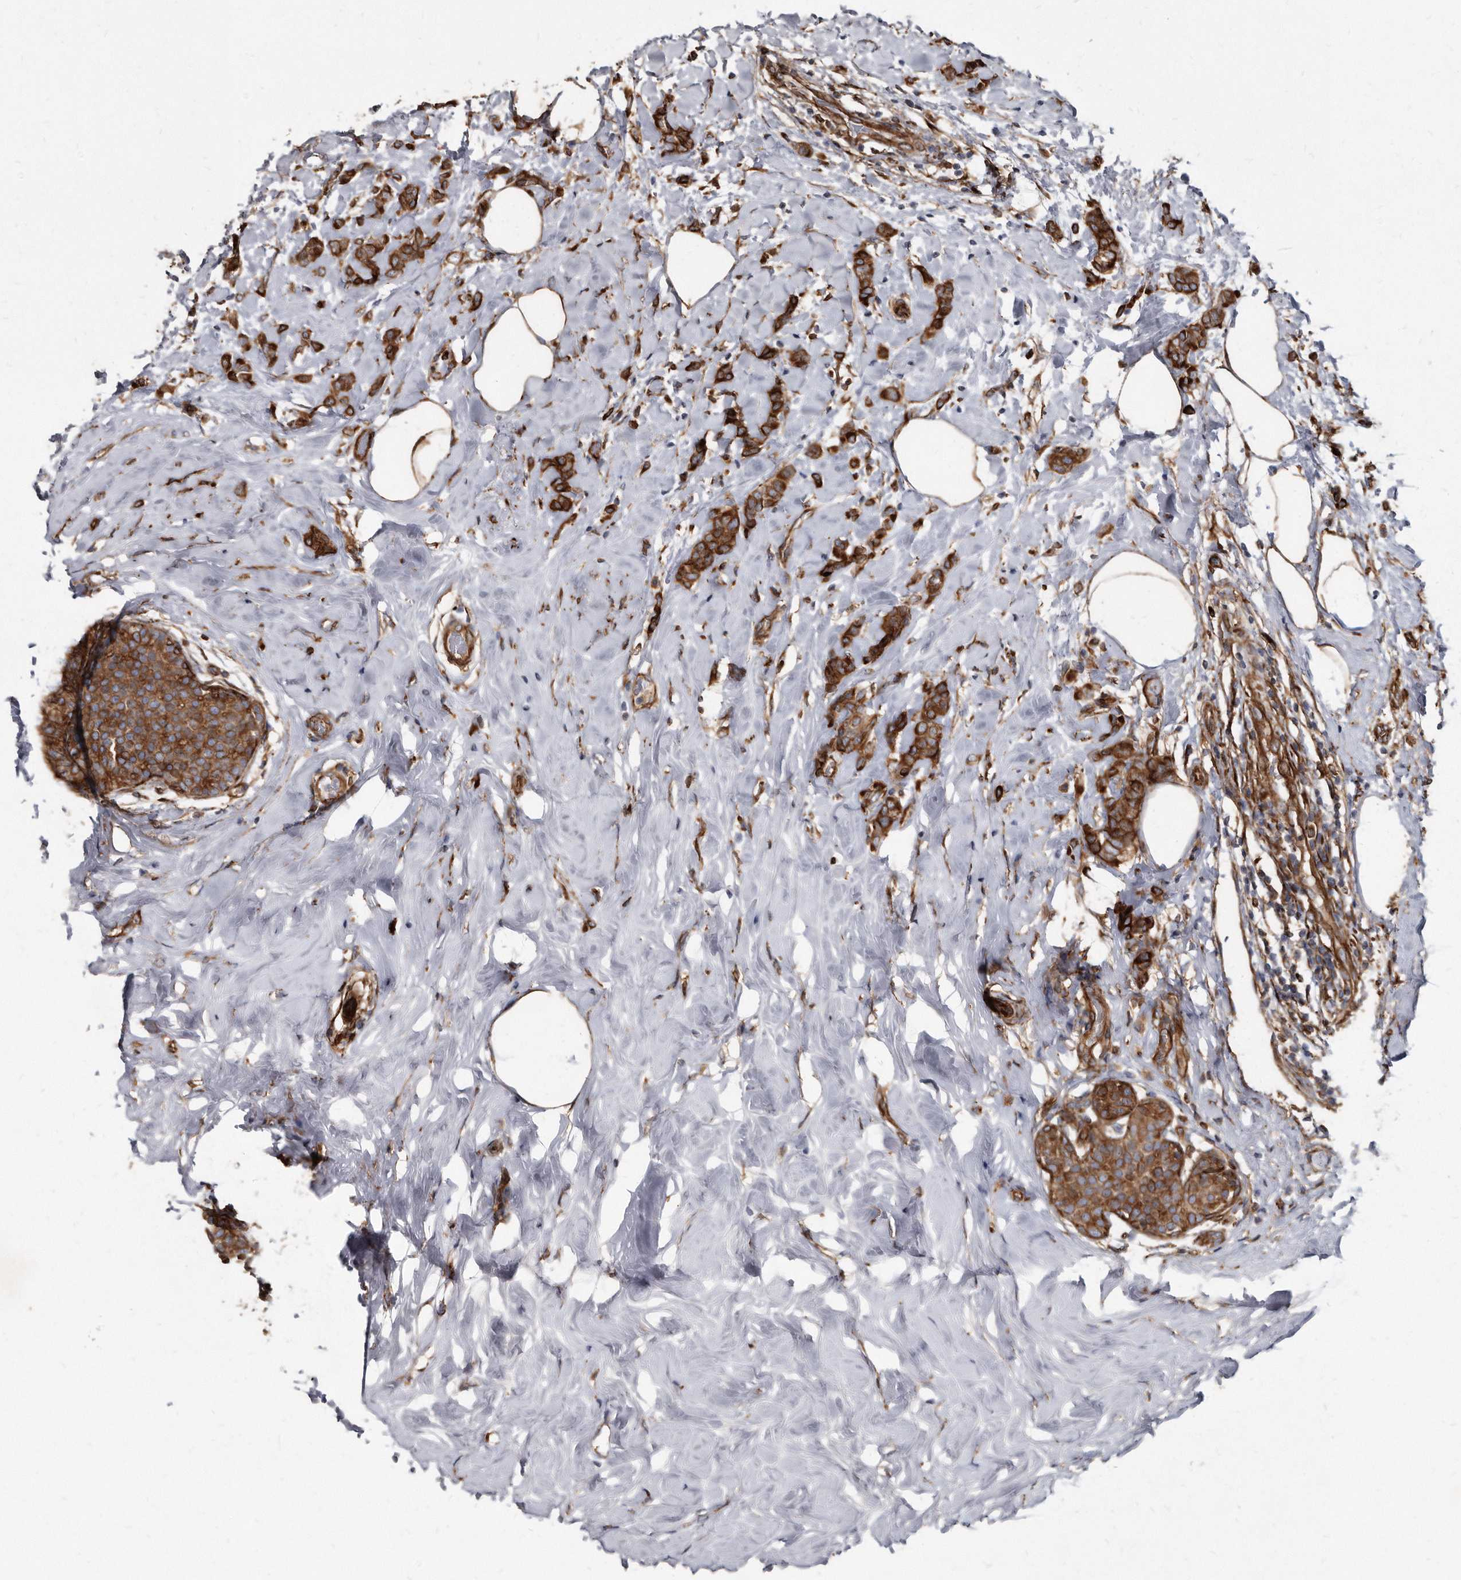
{"staining": {"intensity": "strong", "quantity": ">75%", "location": "cytoplasmic/membranous"}, "tissue": "breast cancer", "cell_type": "Tumor cells", "image_type": "cancer", "snomed": [{"axis": "morphology", "description": "Lobular carcinoma, in situ"}, {"axis": "morphology", "description": "Lobular carcinoma"}, {"axis": "topography", "description": "Breast"}], "caption": "This histopathology image reveals IHC staining of breast lobular carcinoma, with high strong cytoplasmic/membranous positivity in approximately >75% of tumor cells.", "gene": "KCTD20", "patient": {"sex": "female", "age": 41}}